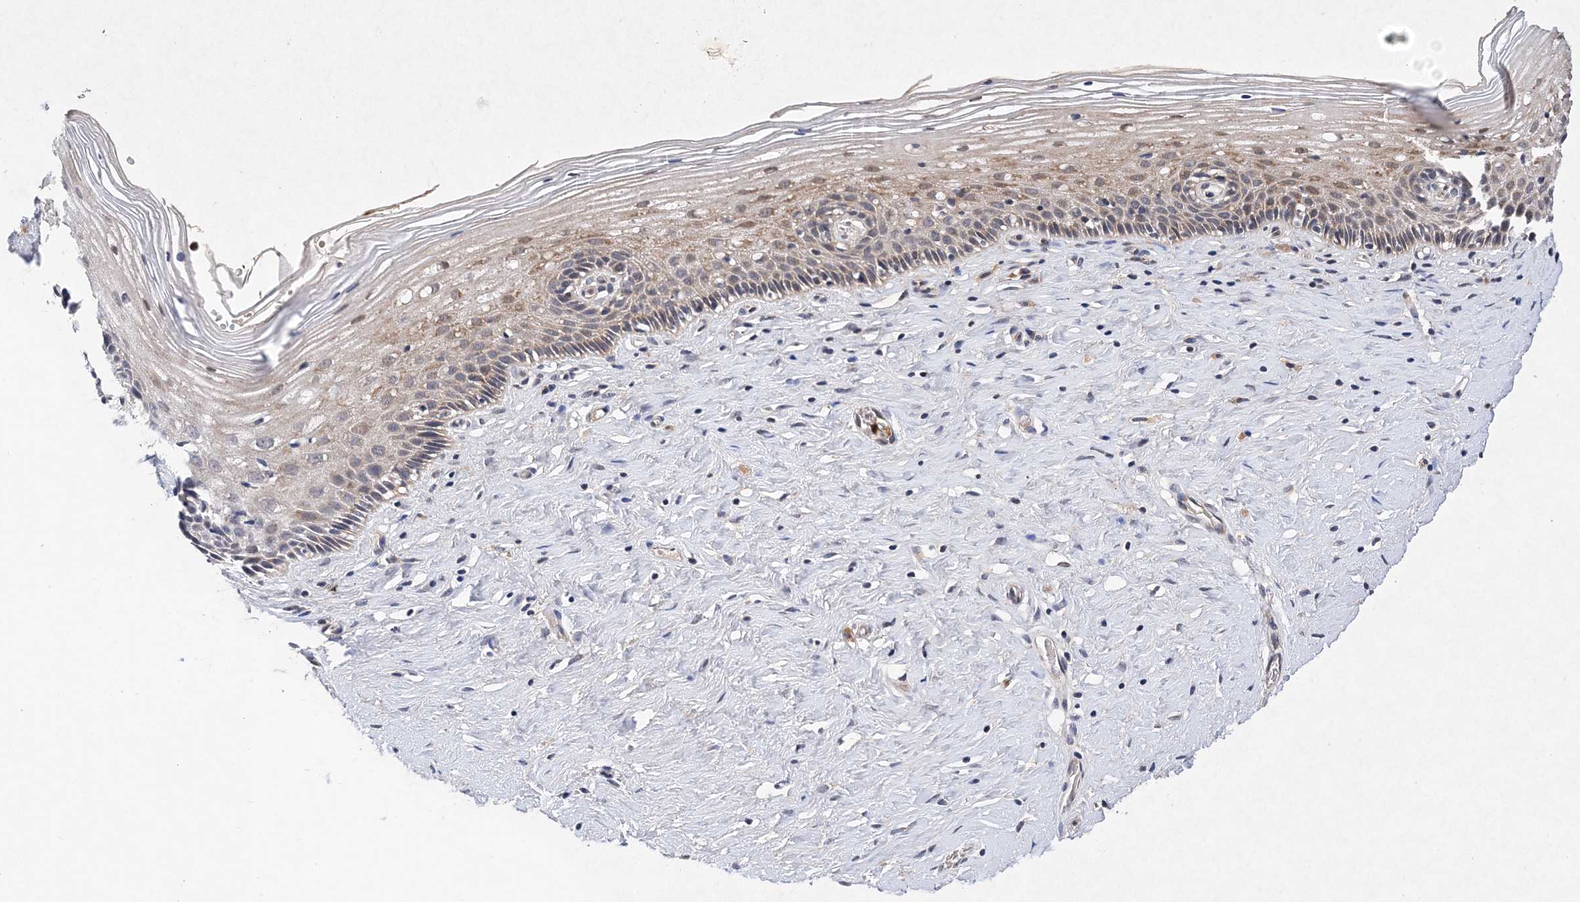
{"staining": {"intensity": "weak", "quantity": "<25%", "location": "cytoplasmic/membranous"}, "tissue": "cervix", "cell_type": "Glandular cells", "image_type": "normal", "snomed": [{"axis": "morphology", "description": "Normal tissue, NOS"}, {"axis": "topography", "description": "Cervix"}], "caption": "Immunohistochemistry (IHC) of normal human cervix exhibits no expression in glandular cells.", "gene": "PROSER1", "patient": {"sex": "female", "age": 33}}